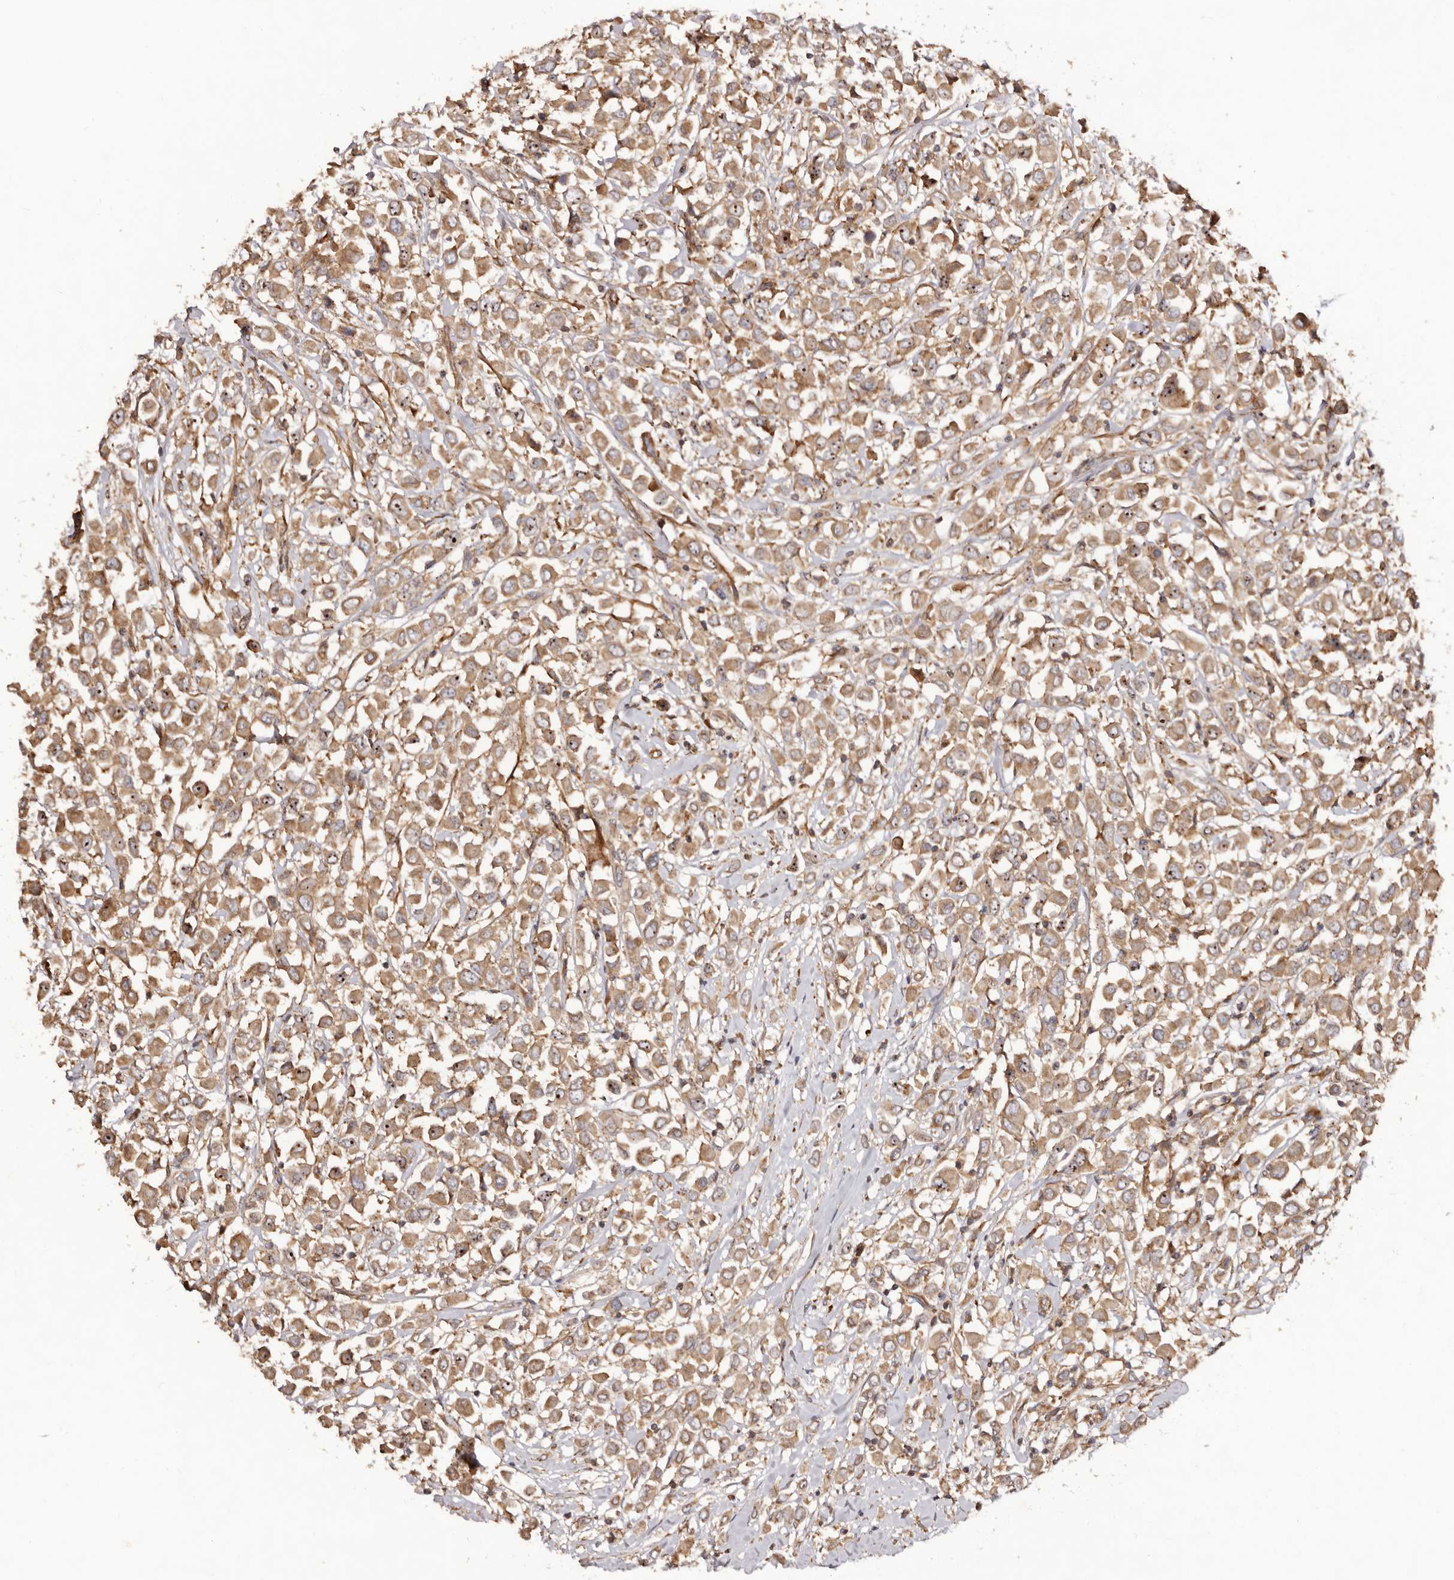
{"staining": {"intensity": "moderate", "quantity": ">75%", "location": "cytoplasmic/membranous,nuclear"}, "tissue": "breast cancer", "cell_type": "Tumor cells", "image_type": "cancer", "snomed": [{"axis": "morphology", "description": "Duct carcinoma"}, {"axis": "topography", "description": "Breast"}], "caption": "There is medium levels of moderate cytoplasmic/membranous and nuclear positivity in tumor cells of invasive ductal carcinoma (breast), as demonstrated by immunohistochemical staining (brown color).", "gene": "RPS6", "patient": {"sex": "female", "age": 61}}